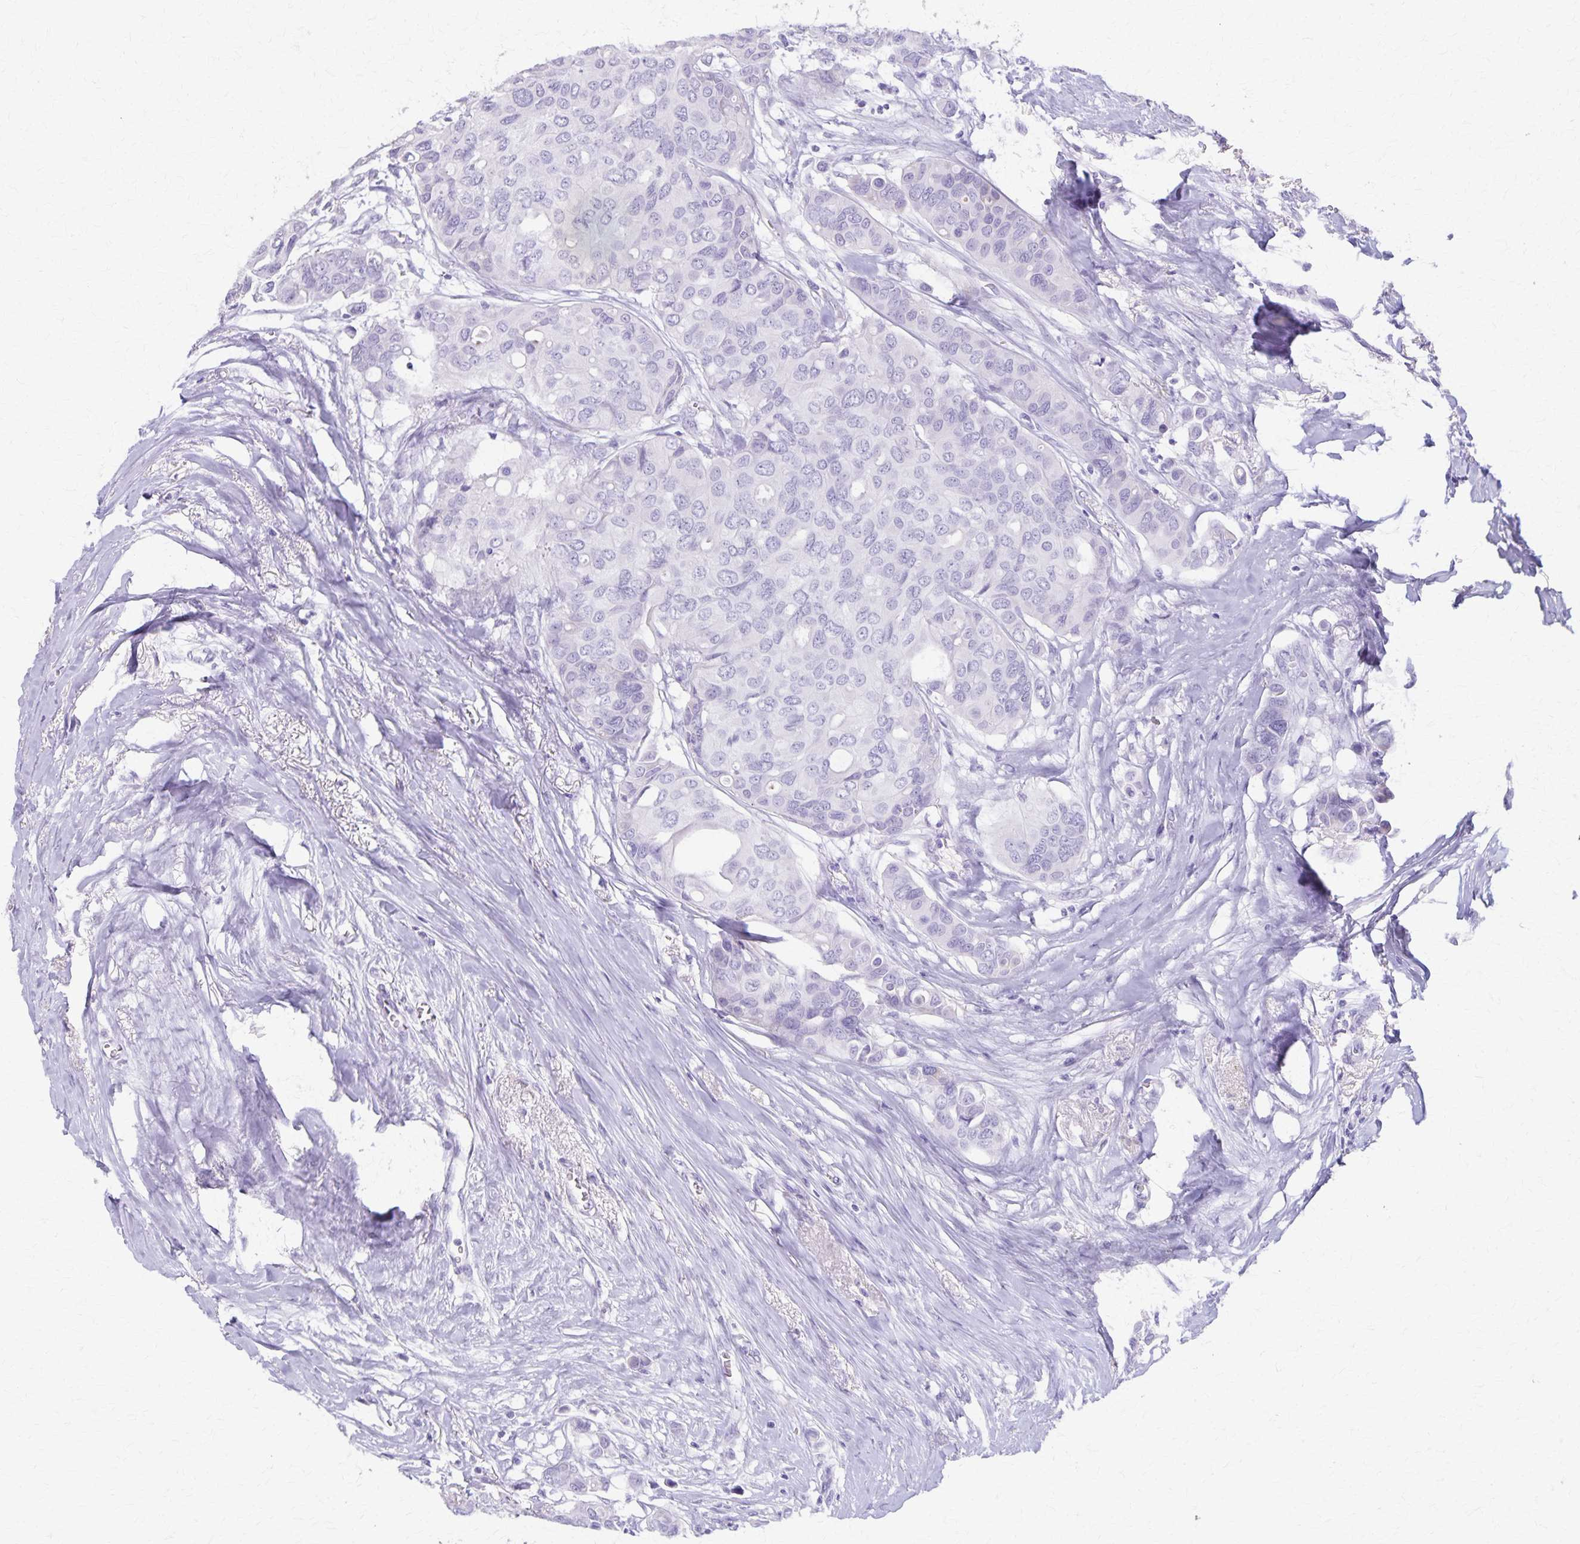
{"staining": {"intensity": "negative", "quantity": "none", "location": "none"}, "tissue": "breast cancer", "cell_type": "Tumor cells", "image_type": "cancer", "snomed": [{"axis": "morphology", "description": "Duct carcinoma"}, {"axis": "topography", "description": "Breast"}], "caption": "Invasive ductal carcinoma (breast) stained for a protein using immunohistochemistry shows no staining tumor cells.", "gene": "DEFA5", "patient": {"sex": "female", "age": 54}}